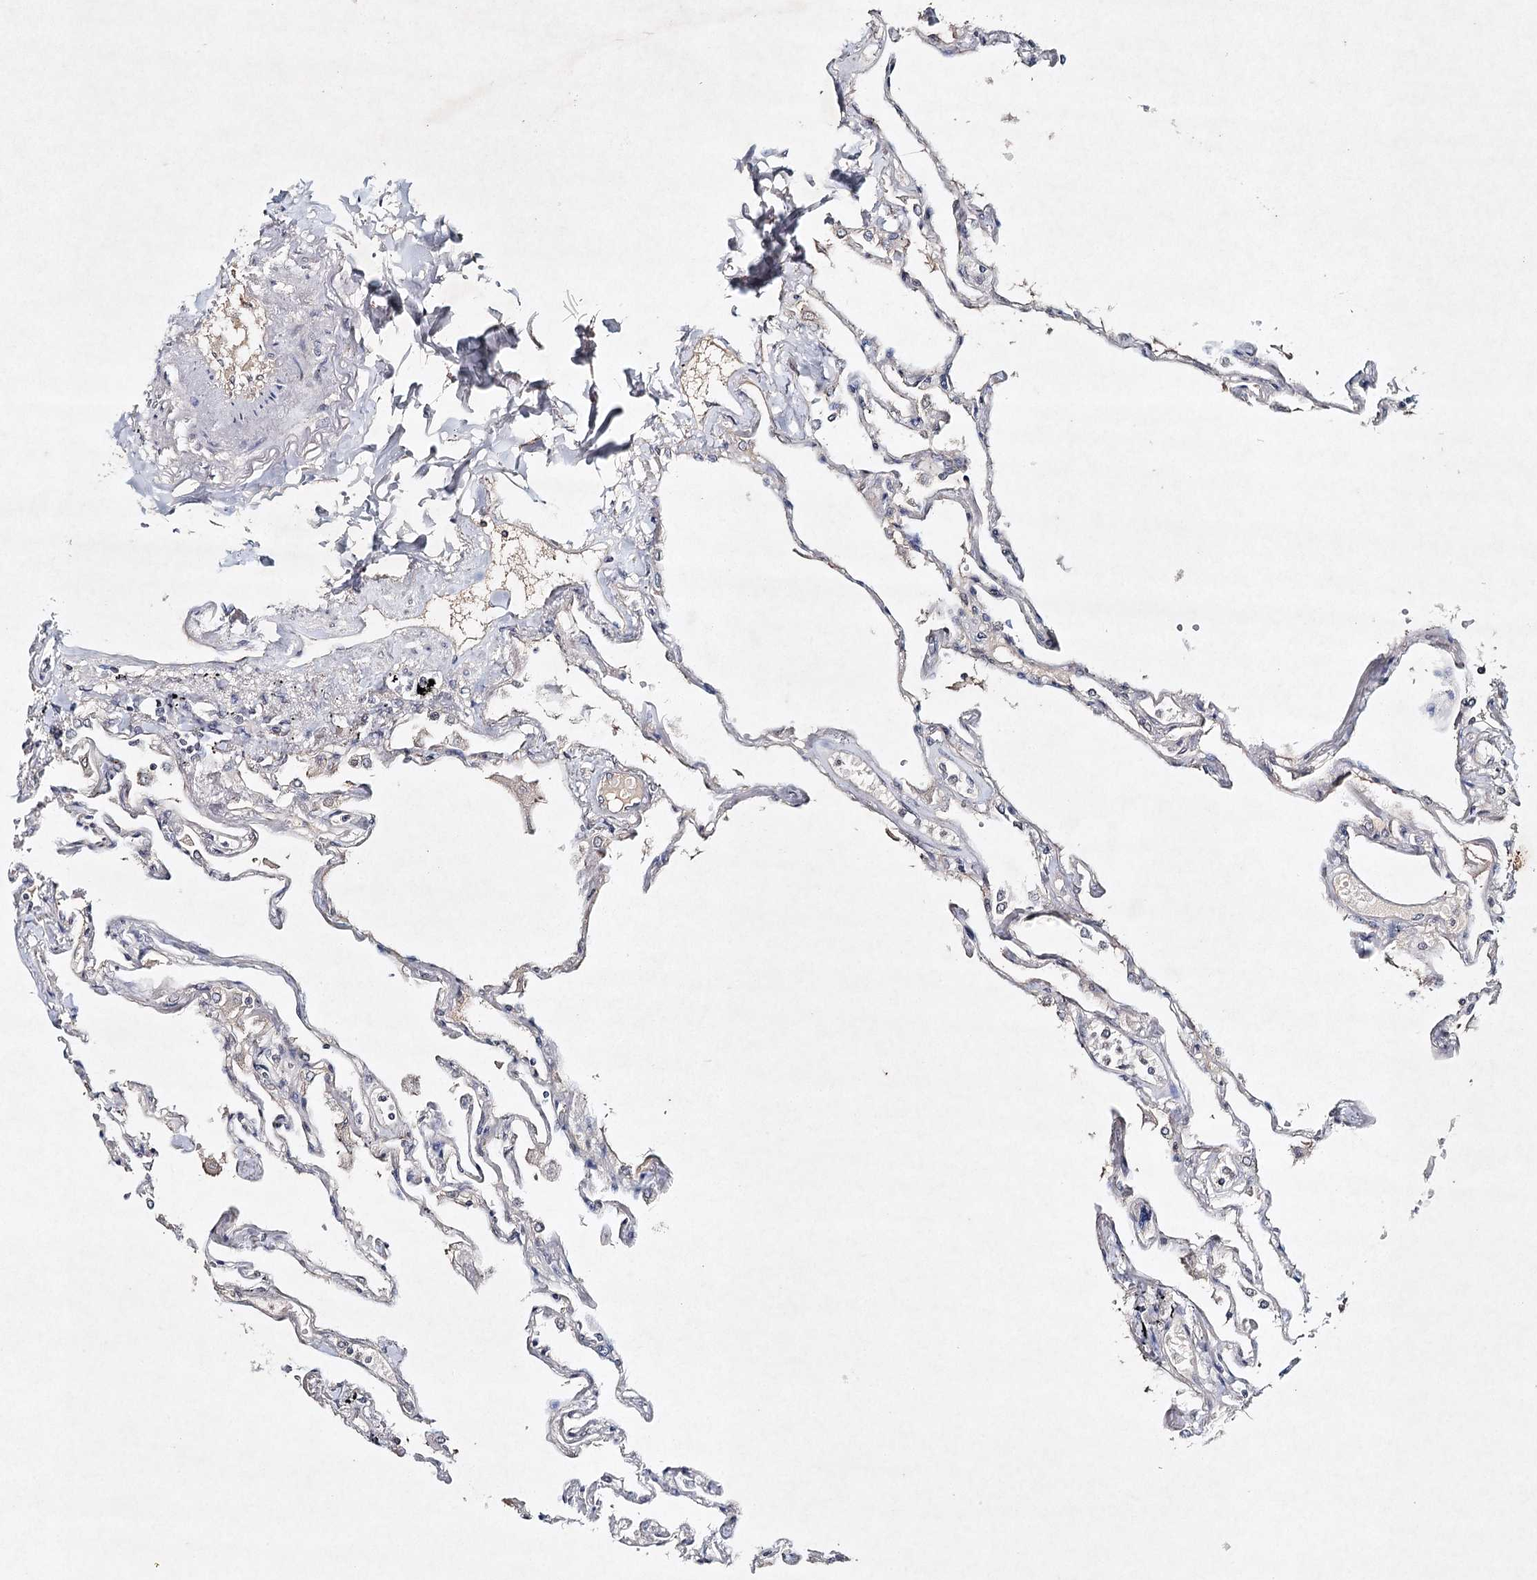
{"staining": {"intensity": "weak", "quantity": "<25%", "location": "cytoplasmic/membranous"}, "tissue": "lung", "cell_type": "Alveolar cells", "image_type": "normal", "snomed": [{"axis": "morphology", "description": "Normal tissue, NOS"}, {"axis": "topography", "description": "Lung"}], "caption": "A high-resolution histopathology image shows immunohistochemistry staining of unremarkable lung, which displays no significant staining in alveolar cells.", "gene": "SYNPO", "patient": {"sex": "female", "age": 67}}